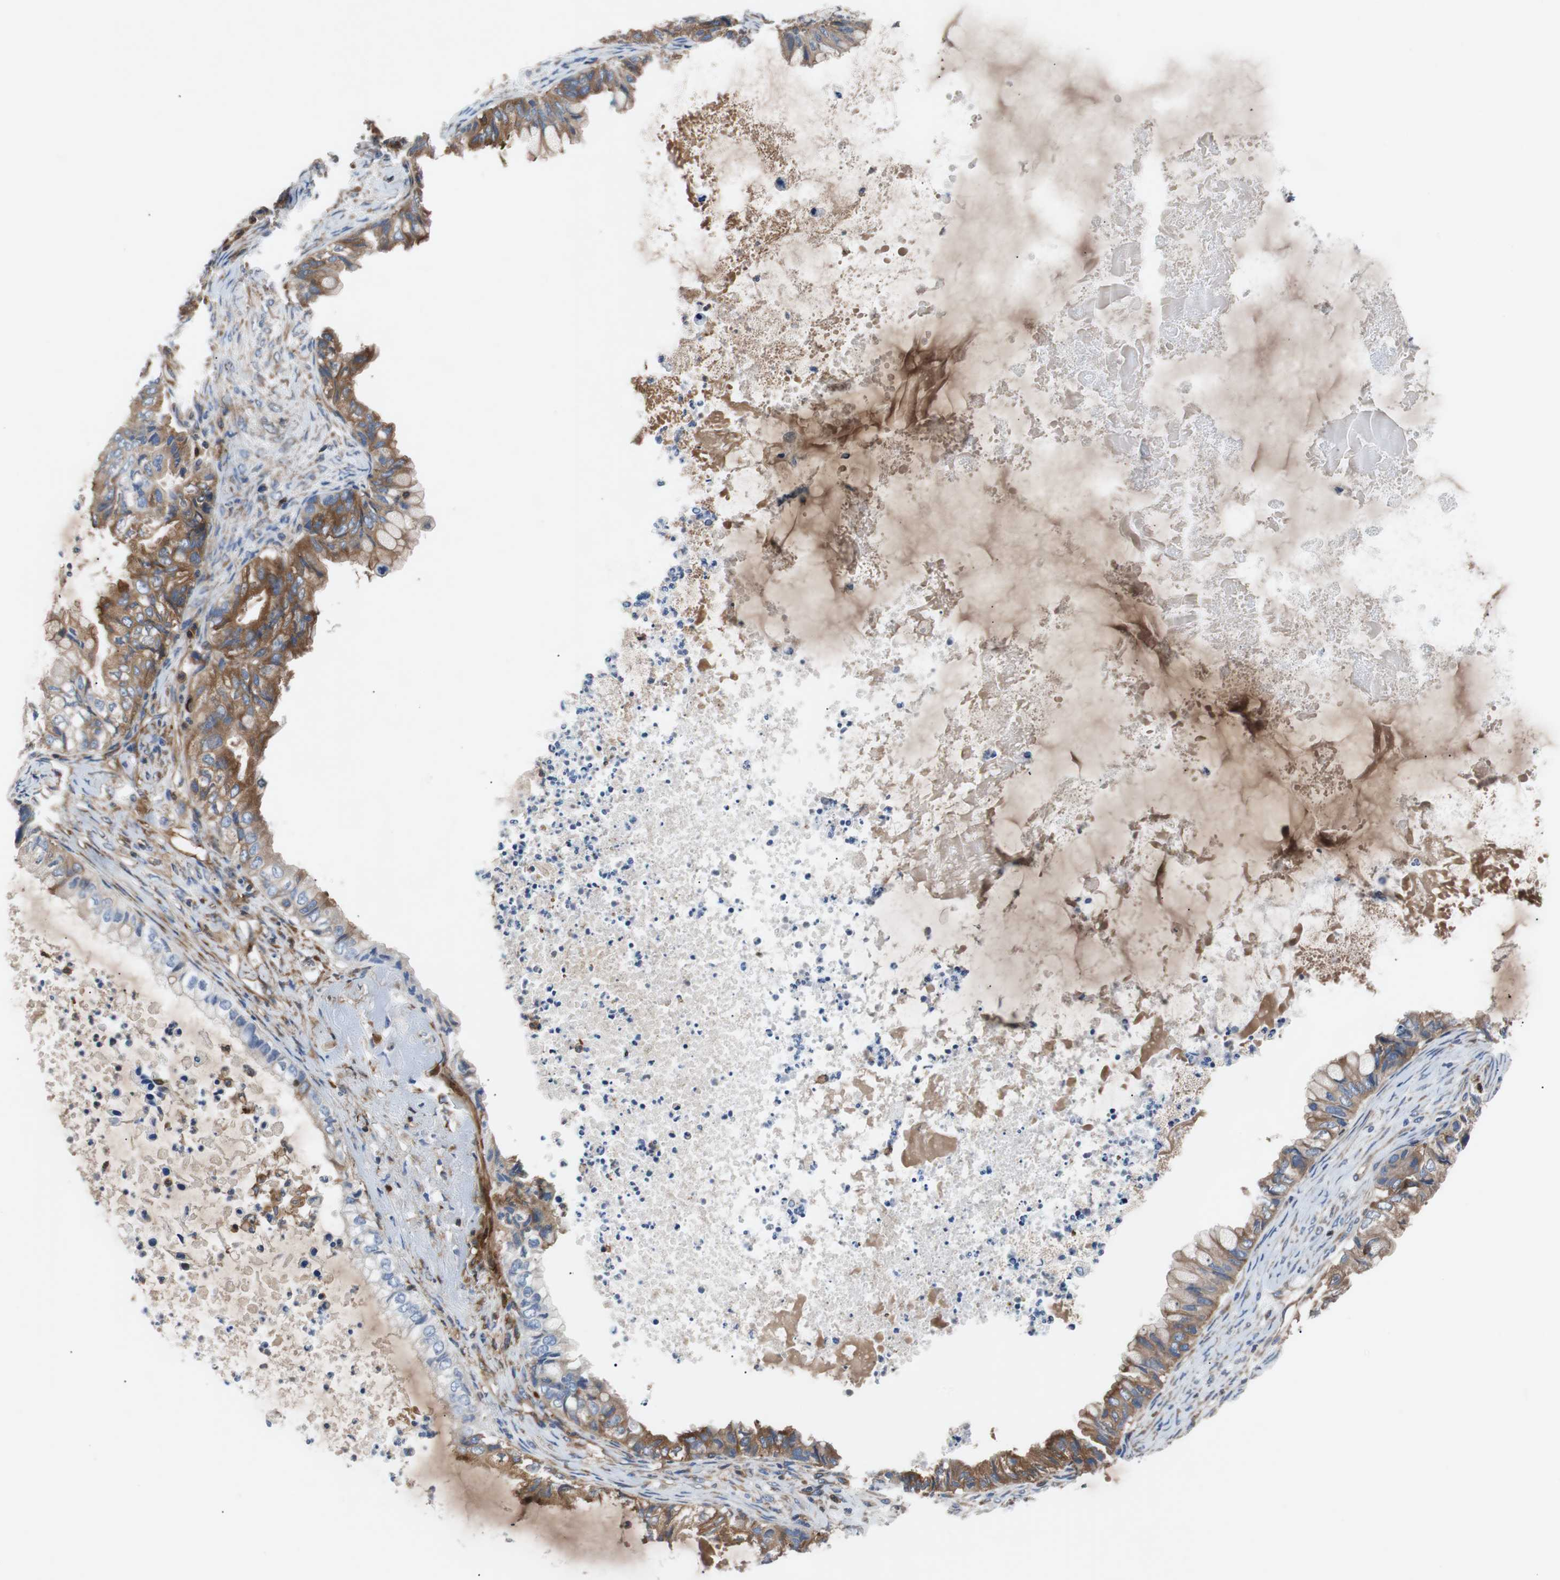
{"staining": {"intensity": "moderate", "quantity": "25%-75%", "location": "cytoplasmic/membranous"}, "tissue": "ovarian cancer", "cell_type": "Tumor cells", "image_type": "cancer", "snomed": [{"axis": "morphology", "description": "Cystadenocarcinoma, mucinous, NOS"}, {"axis": "topography", "description": "Ovary"}], "caption": "Brown immunohistochemical staining in mucinous cystadenocarcinoma (ovarian) demonstrates moderate cytoplasmic/membranous staining in approximately 25%-75% of tumor cells. The staining was performed using DAB, with brown indicating positive protein expression. Nuclei are stained blue with hematoxylin.", "gene": "GYS1", "patient": {"sex": "female", "age": 80}}